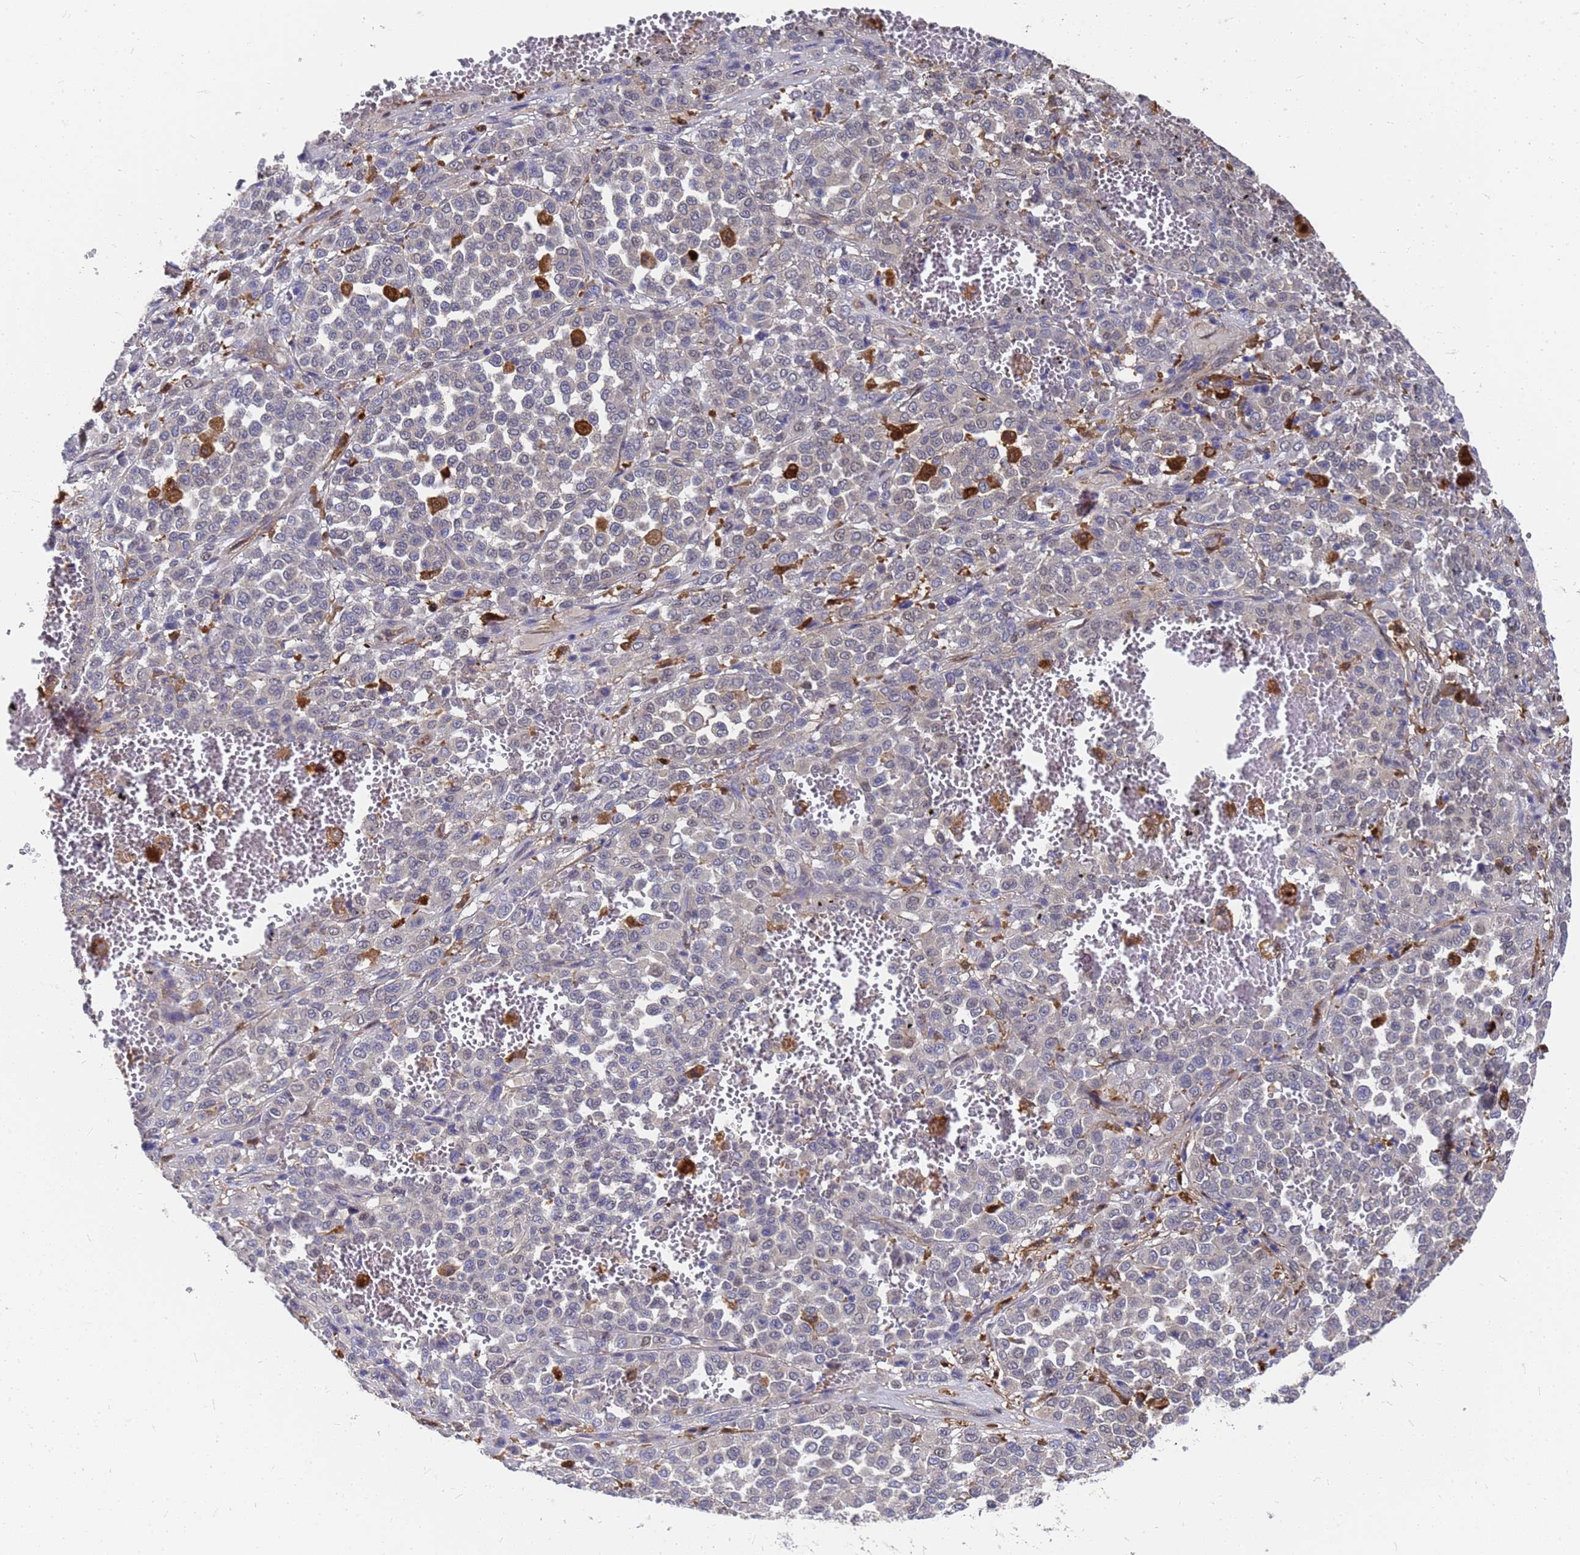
{"staining": {"intensity": "negative", "quantity": "none", "location": "none"}, "tissue": "melanoma", "cell_type": "Tumor cells", "image_type": "cancer", "snomed": [{"axis": "morphology", "description": "Malignant melanoma, Metastatic site"}, {"axis": "topography", "description": "Pancreas"}], "caption": "Tumor cells show no significant expression in malignant melanoma (metastatic site).", "gene": "SLC35E2B", "patient": {"sex": "female", "age": 30}}